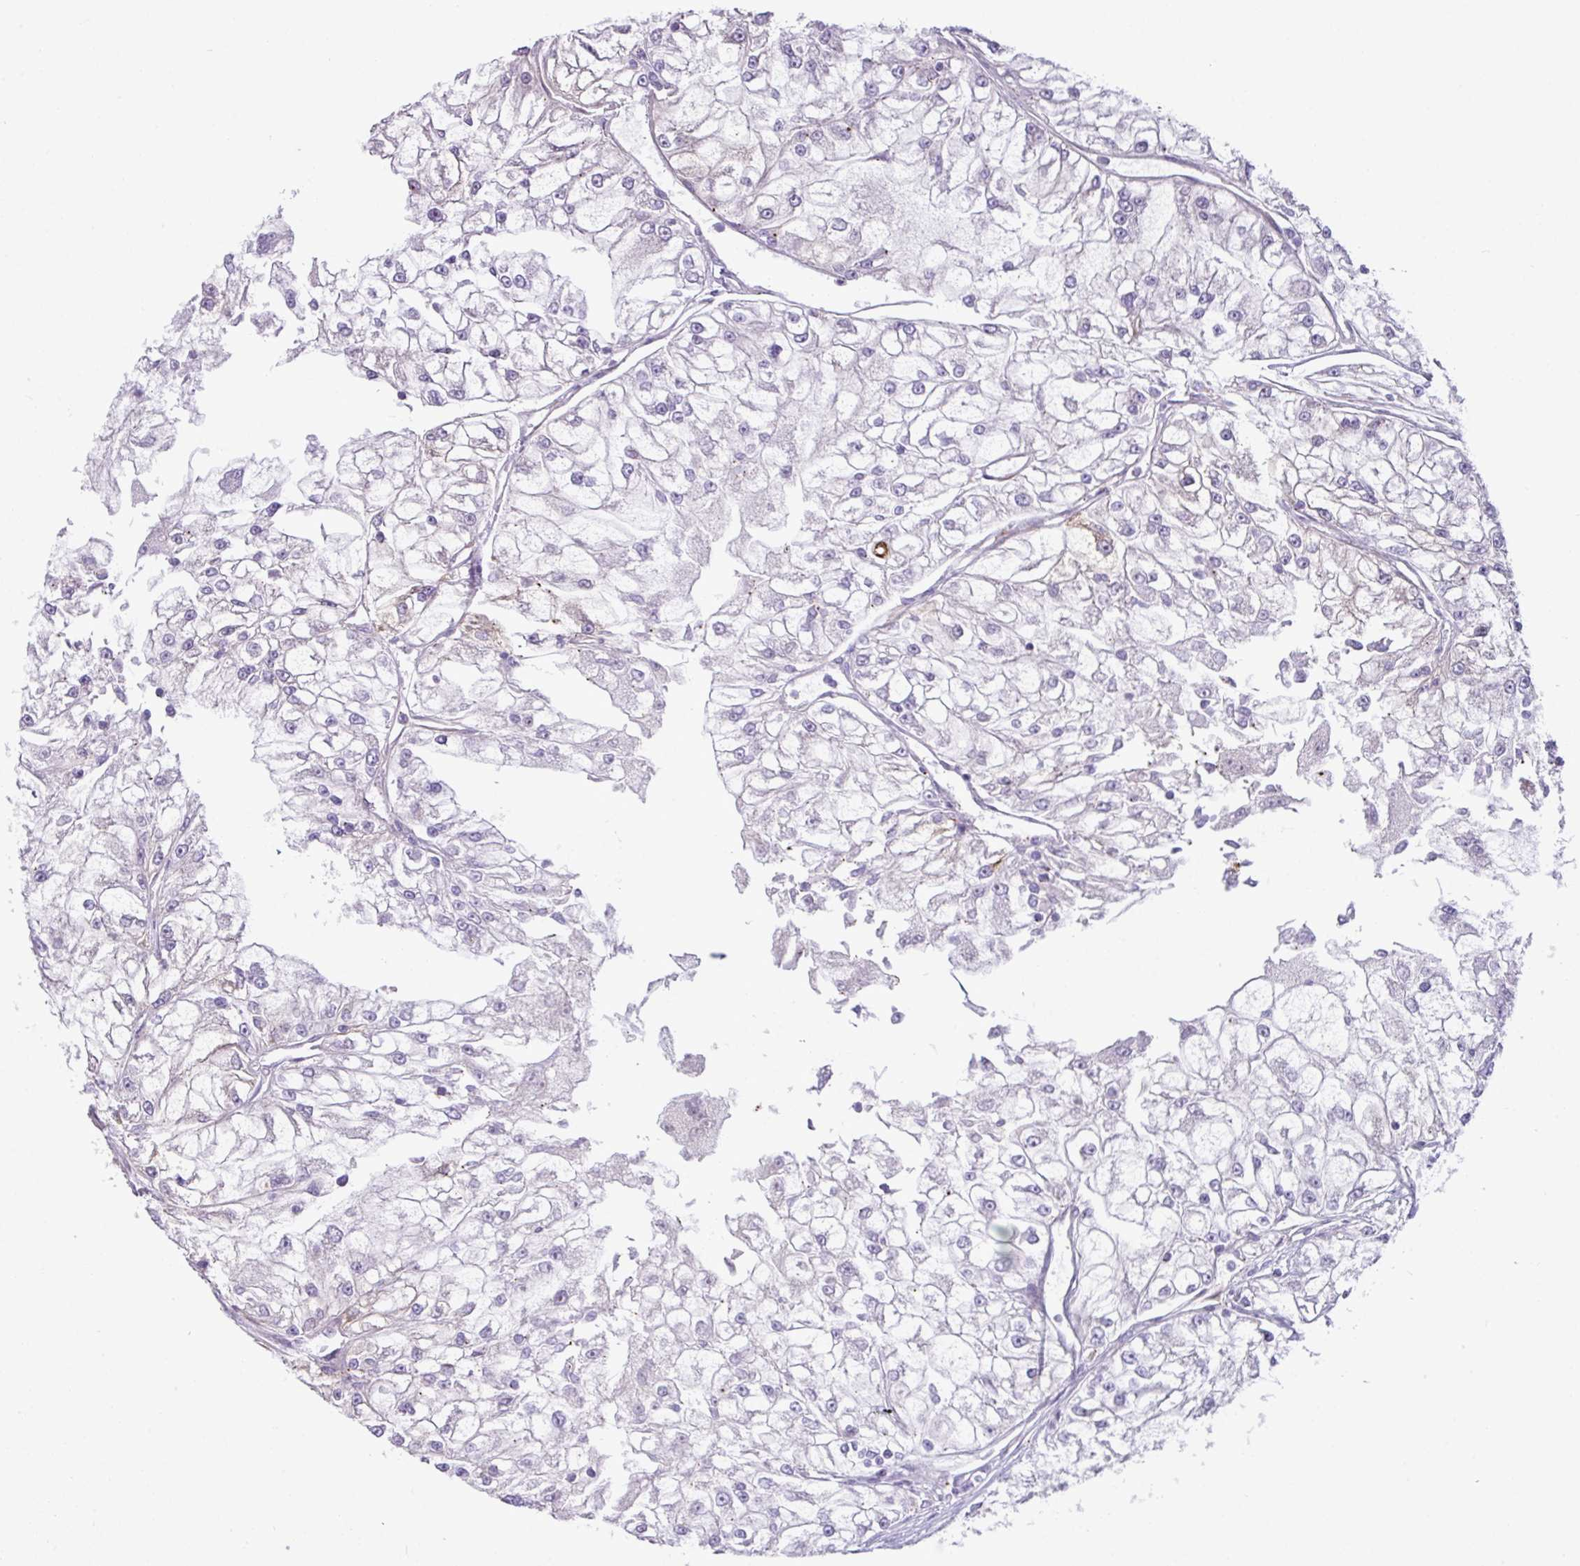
{"staining": {"intensity": "negative", "quantity": "none", "location": "none"}, "tissue": "renal cancer", "cell_type": "Tumor cells", "image_type": "cancer", "snomed": [{"axis": "morphology", "description": "Adenocarcinoma, NOS"}, {"axis": "topography", "description": "Kidney"}], "caption": "IHC photomicrograph of renal adenocarcinoma stained for a protein (brown), which reveals no staining in tumor cells.", "gene": "RGS21", "patient": {"sex": "female", "age": 72}}